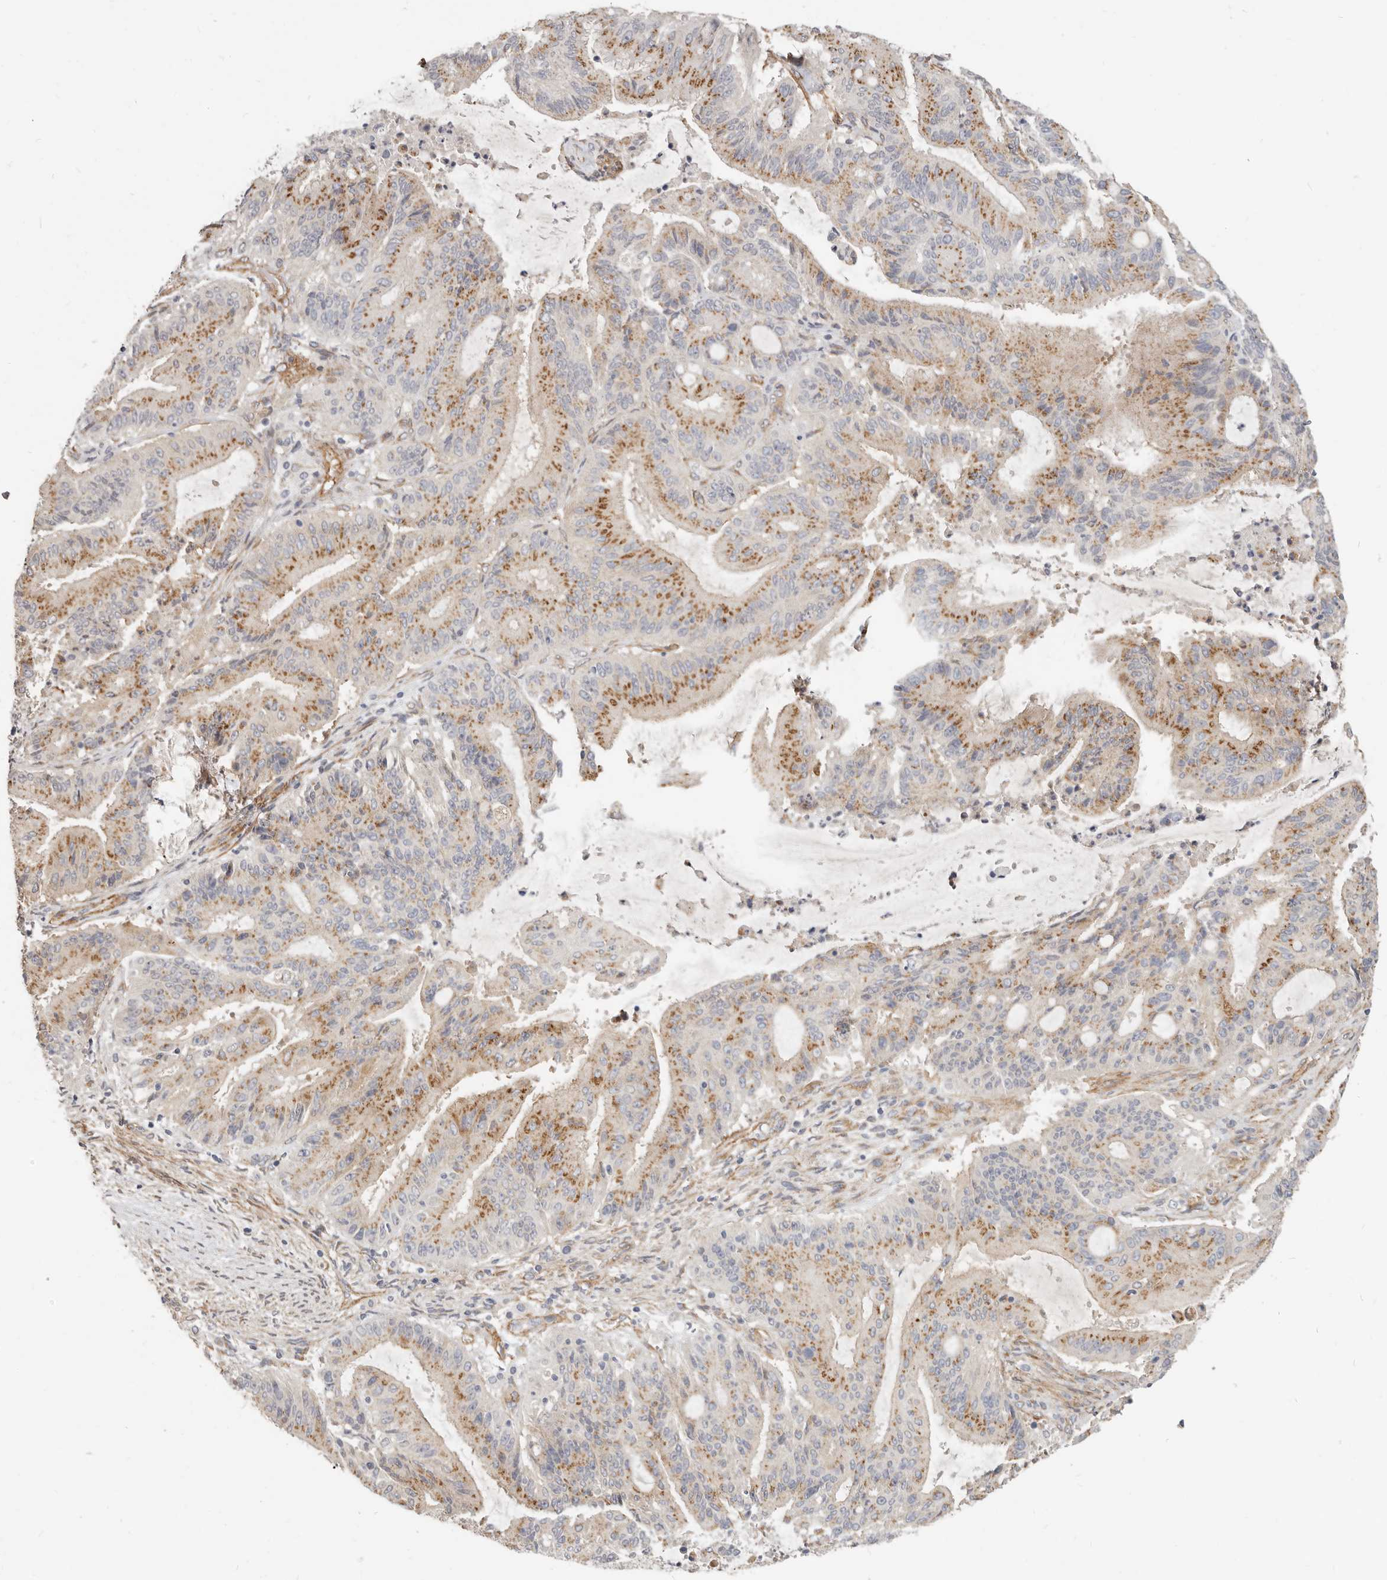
{"staining": {"intensity": "moderate", "quantity": ">75%", "location": "cytoplasmic/membranous"}, "tissue": "liver cancer", "cell_type": "Tumor cells", "image_type": "cancer", "snomed": [{"axis": "morphology", "description": "Normal tissue, NOS"}, {"axis": "morphology", "description": "Cholangiocarcinoma"}, {"axis": "topography", "description": "Liver"}, {"axis": "topography", "description": "Peripheral nerve tissue"}], "caption": "Liver cholangiocarcinoma tissue exhibits moderate cytoplasmic/membranous expression in about >75% of tumor cells, visualized by immunohistochemistry. Immunohistochemistry stains the protein in brown and the nuclei are stained blue.", "gene": "RABAC1", "patient": {"sex": "female", "age": 73}}